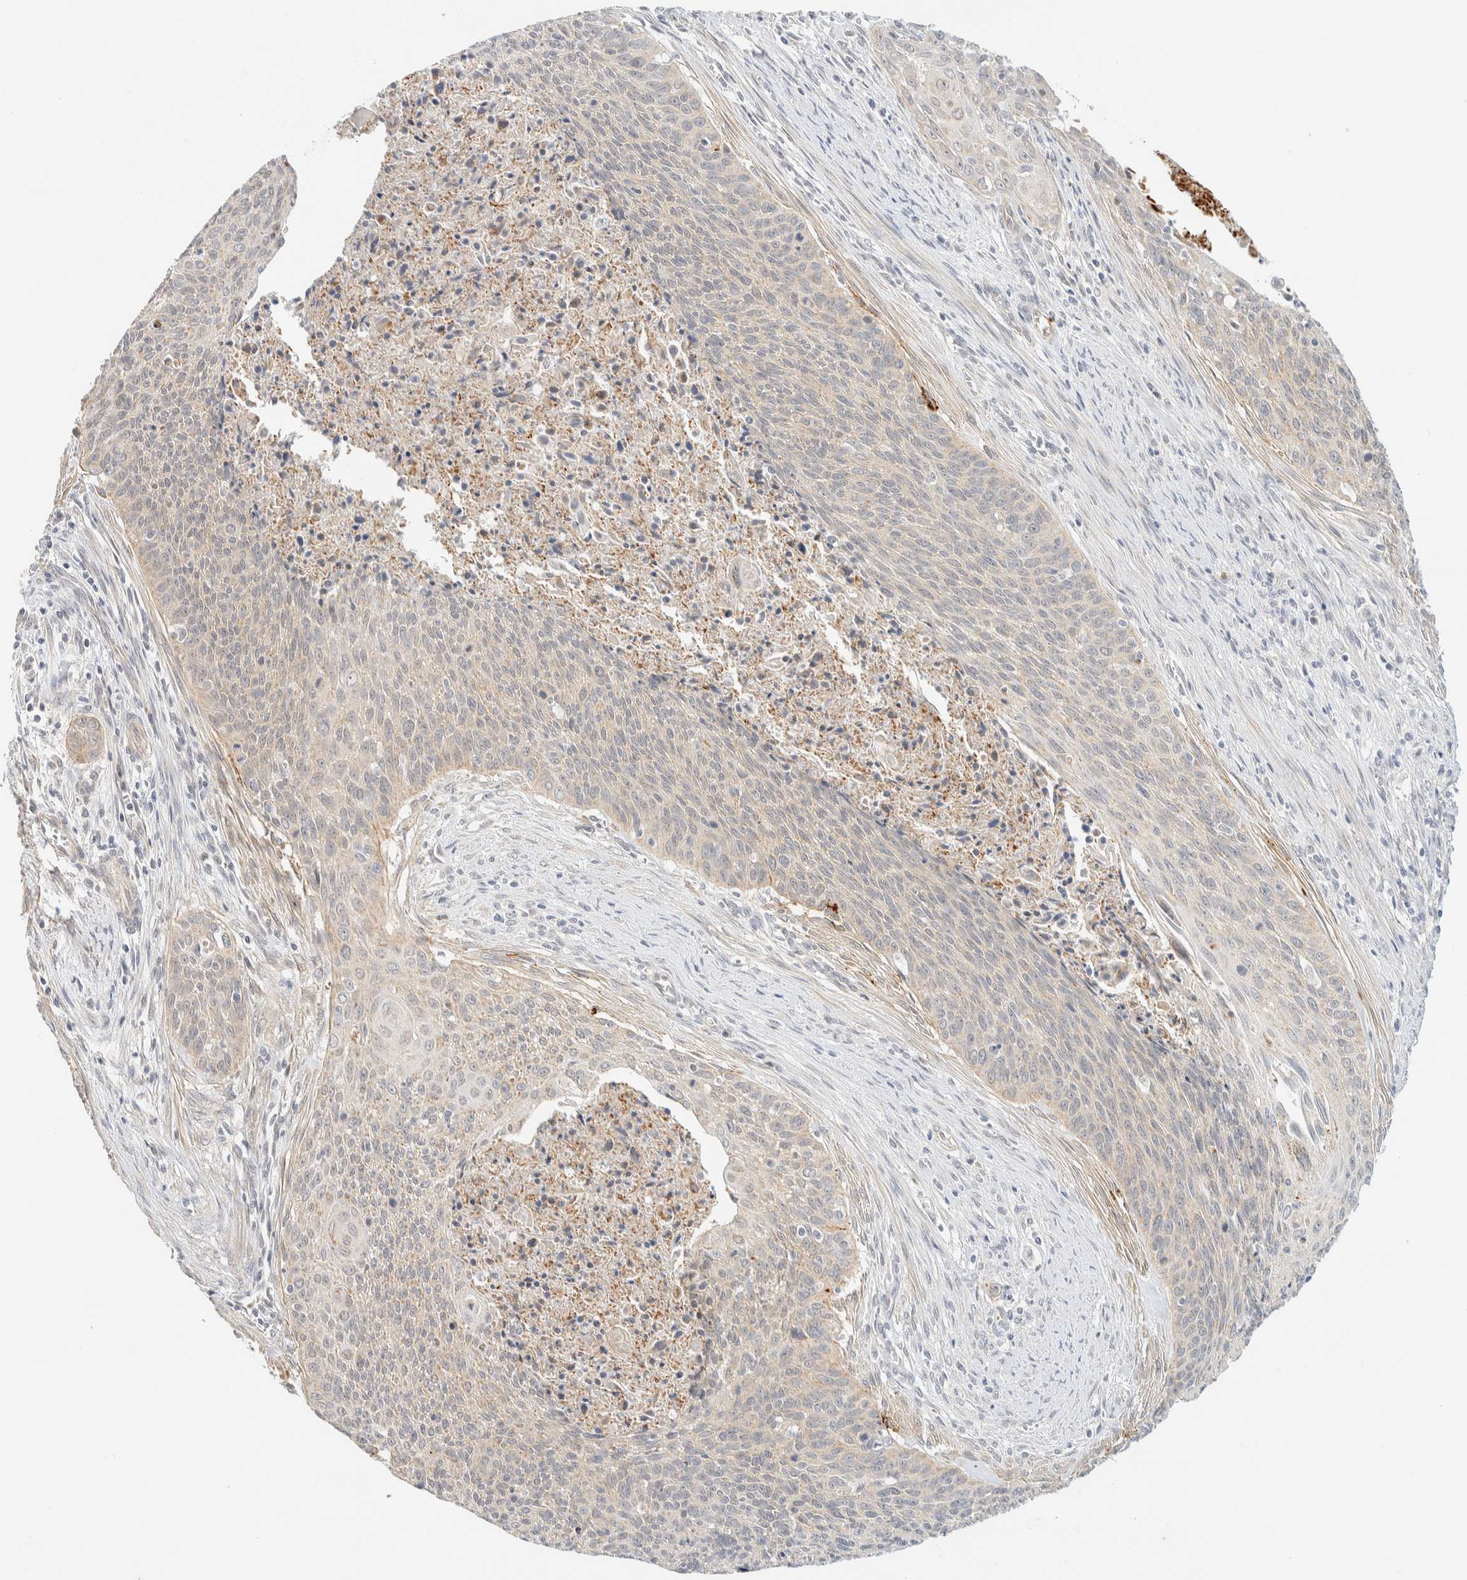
{"staining": {"intensity": "weak", "quantity": "<25%", "location": "cytoplasmic/membranous"}, "tissue": "cervical cancer", "cell_type": "Tumor cells", "image_type": "cancer", "snomed": [{"axis": "morphology", "description": "Squamous cell carcinoma, NOS"}, {"axis": "topography", "description": "Cervix"}], "caption": "An immunohistochemistry image of cervical cancer (squamous cell carcinoma) is shown. There is no staining in tumor cells of cervical cancer (squamous cell carcinoma). (IHC, brightfield microscopy, high magnification).", "gene": "TNK1", "patient": {"sex": "female", "age": 55}}